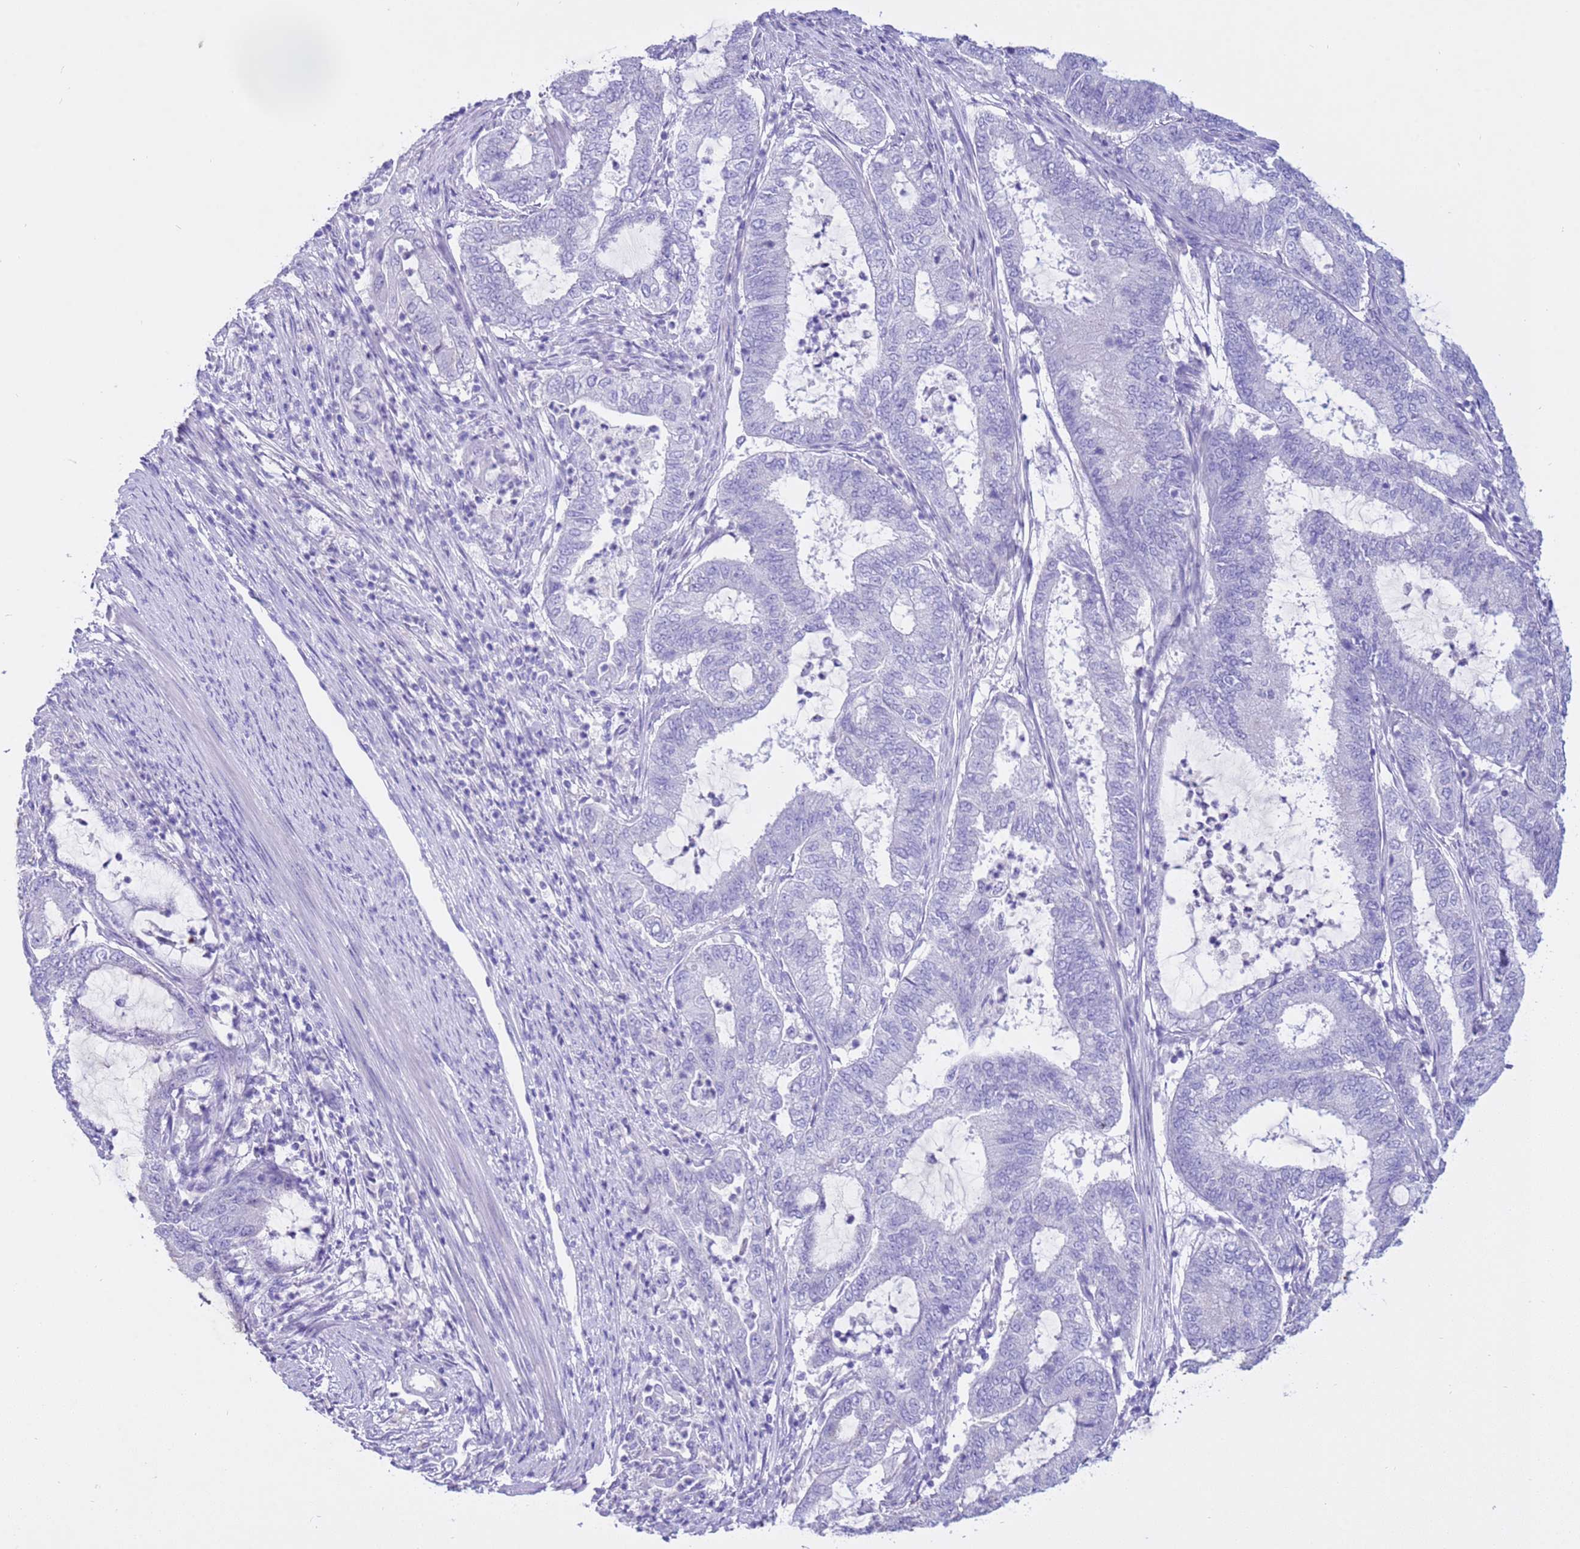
{"staining": {"intensity": "negative", "quantity": "none", "location": "none"}, "tissue": "endometrial cancer", "cell_type": "Tumor cells", "image_type": "cancer", "snomed": [{"axis": "morphology", "description": "Adenocarcinoma, NOS"}, {"axis": "topography", "description": "Endometrium"}], "caption": "A histopathology image of human endometrial cancer (adenocarcinoma) is negative for staining in tumor cells.", "gene": "CPB1", "patient": {"sex": "female", "age": 51}}